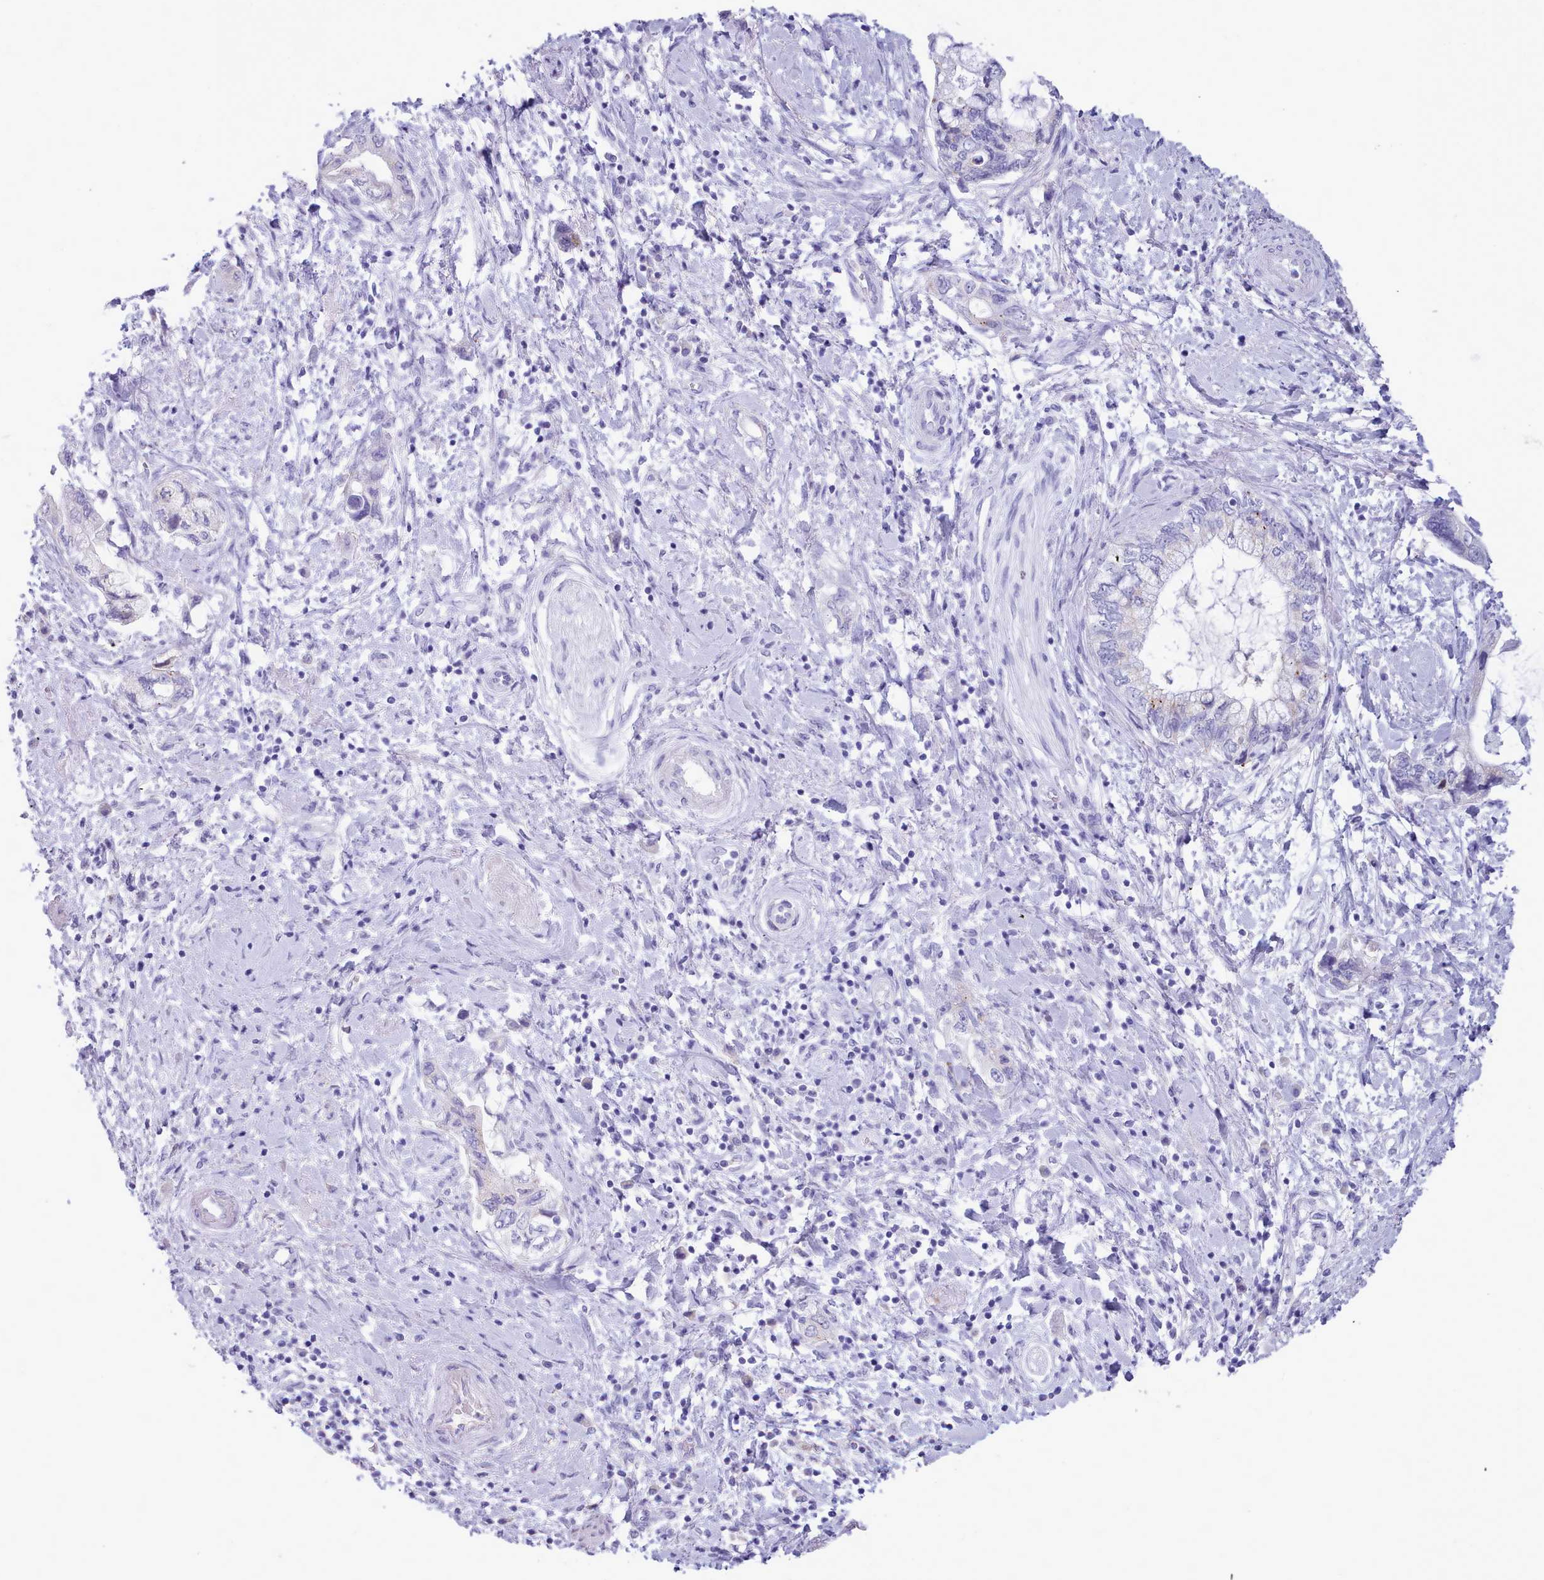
{"staining": {"intensity": "negative", "quantity": "none", "location": "none"}, "tissue": "pancreatic cancer", "cell_type": "Tumor cells", "image_type": "cancer", "snomed": [{"axis": "morphology", "description": "Adenocarcinoma, NOS"}, {"axis": "topography", "description": "Pancreas"}], "caption": "Tumor cells are negative for brown protein staining in pancreatic cancer (adenocarcinoma).", "gene": "NKX1-2", "patient": {"sex": "female", "age": 73}}